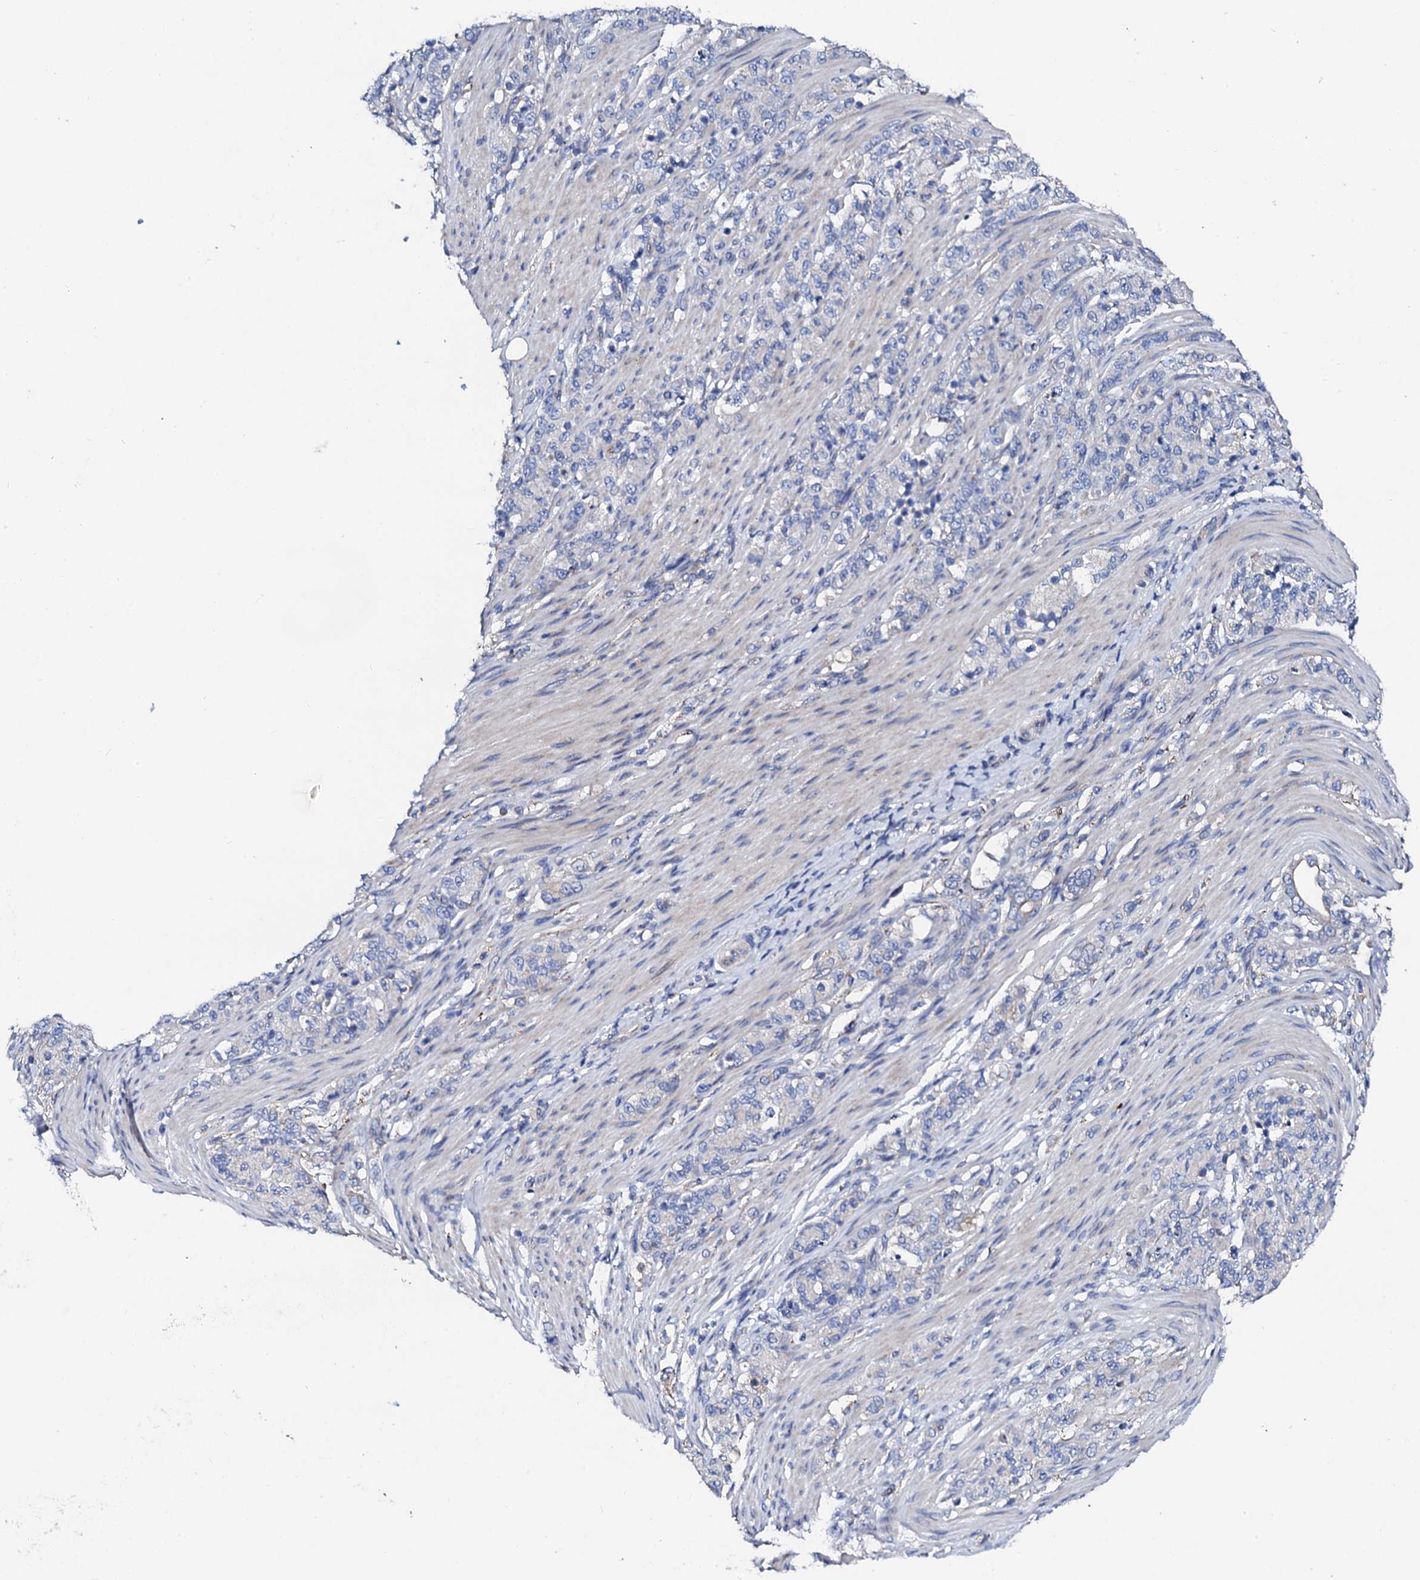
{"staining": {"intensity": "negative", "quantity": "none", "location": "none"}, "tissue": "stomach cancer", "cell_type": "Tumor cells", "image_type": "cancer", "snomed": [{"axis": "morphology", "description": "Adenocarcinoma, NOS"}, {"axis": "topography", "description": "Stomach"}], "caption": "There is no significant positivity in tumor cells of stomach cancer (adenocarcinoma).", "gene": "KLHL32", "patient": {"sex": "female", "age": 79}}